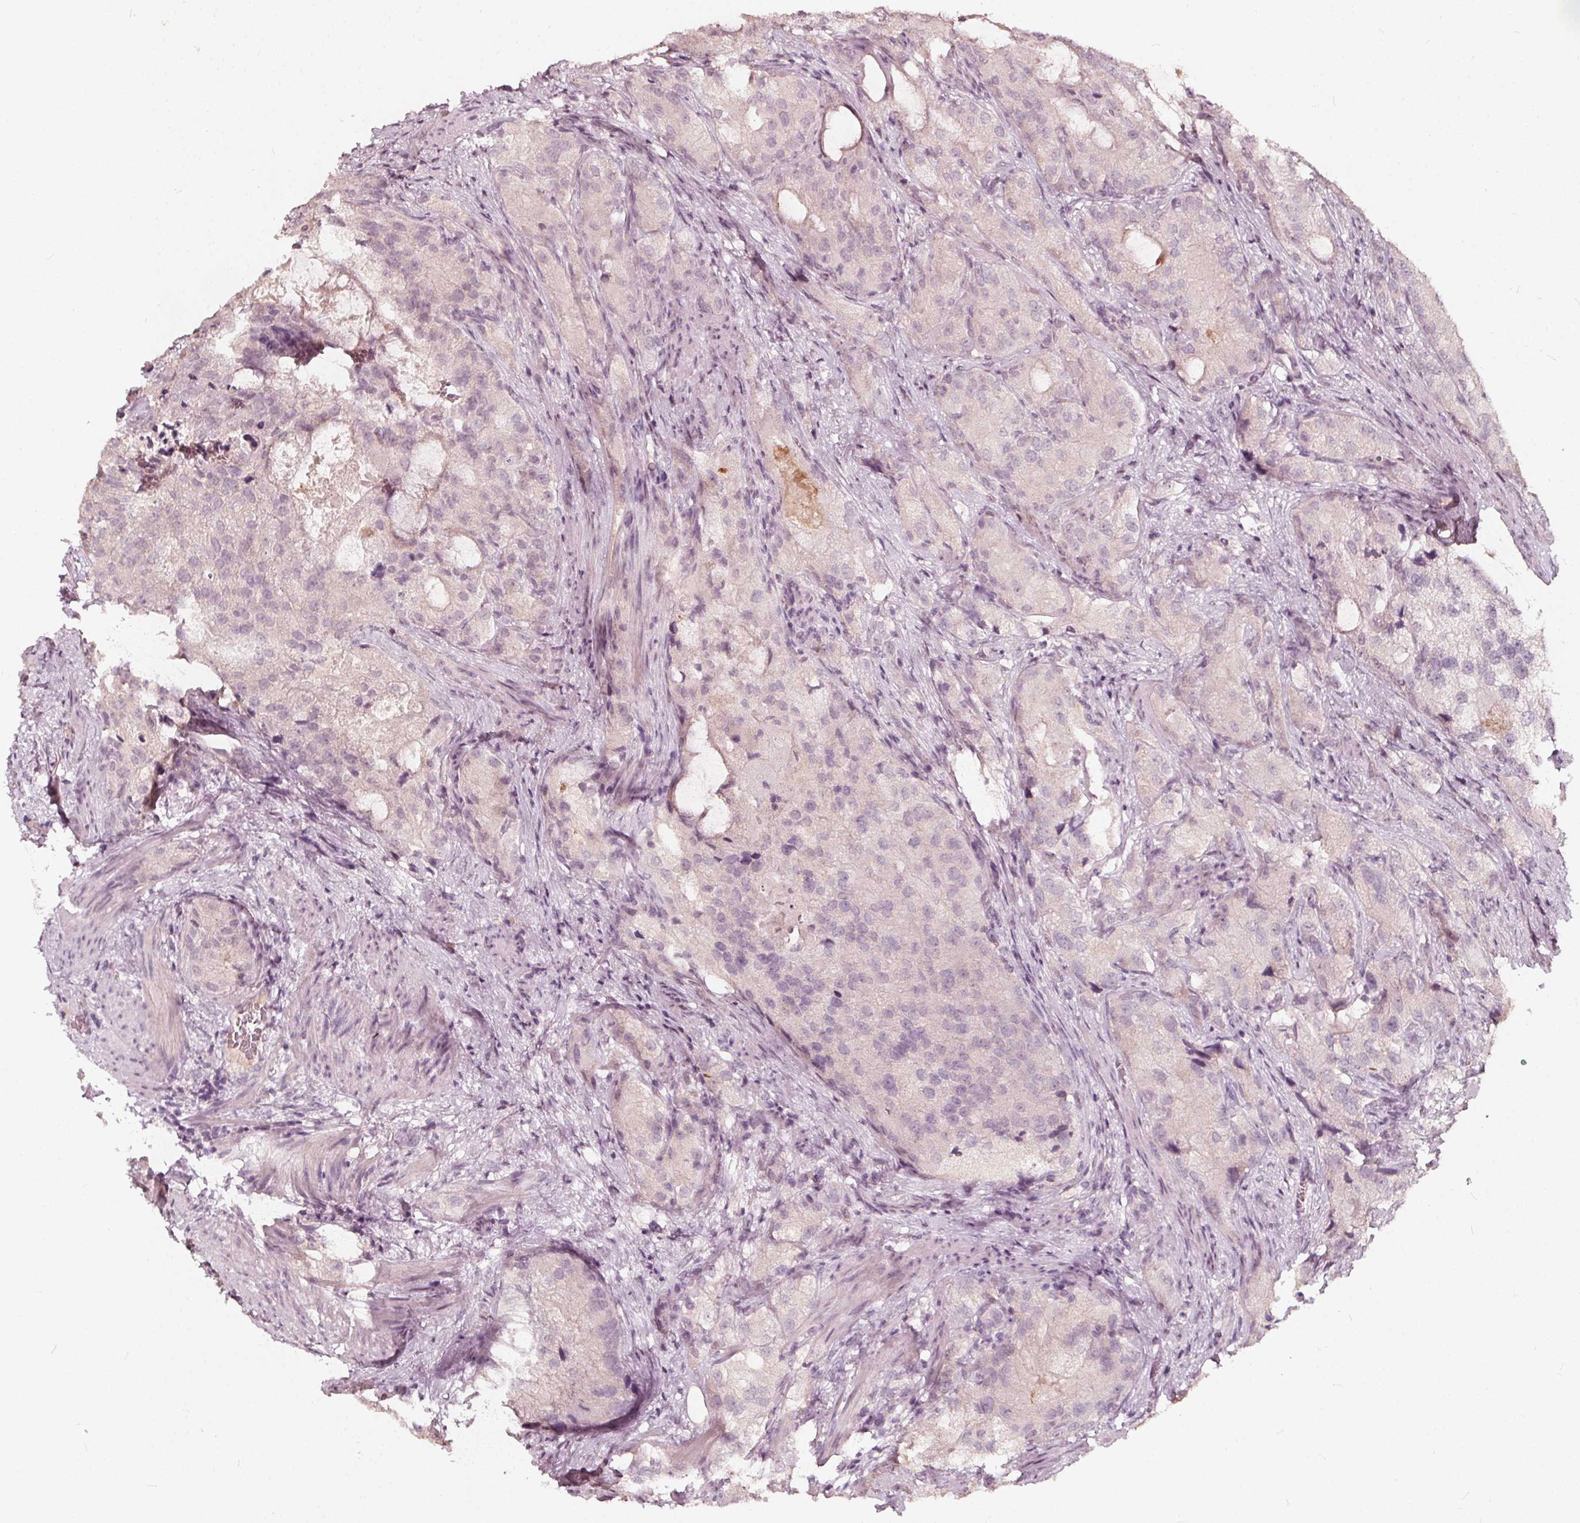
{"staining": {"intensity": "negative", "quantity": "none", "location": "none"}, "tissue": "prostate cancer", "cell_type": "Tumor cells", "image_type": "cancer", "snomed": [{"axis": "morphology", "description": "Adenocarcinoma, High grade"}, {"axis": "topography", "description": "Prostate"}], "caption": "The photomicrograph shows no staining of tumor cells in high-grade adenocarcinoma (prostate).", "gene": "NPC1L1", "patient": {"sex": "male", "age": 70}}